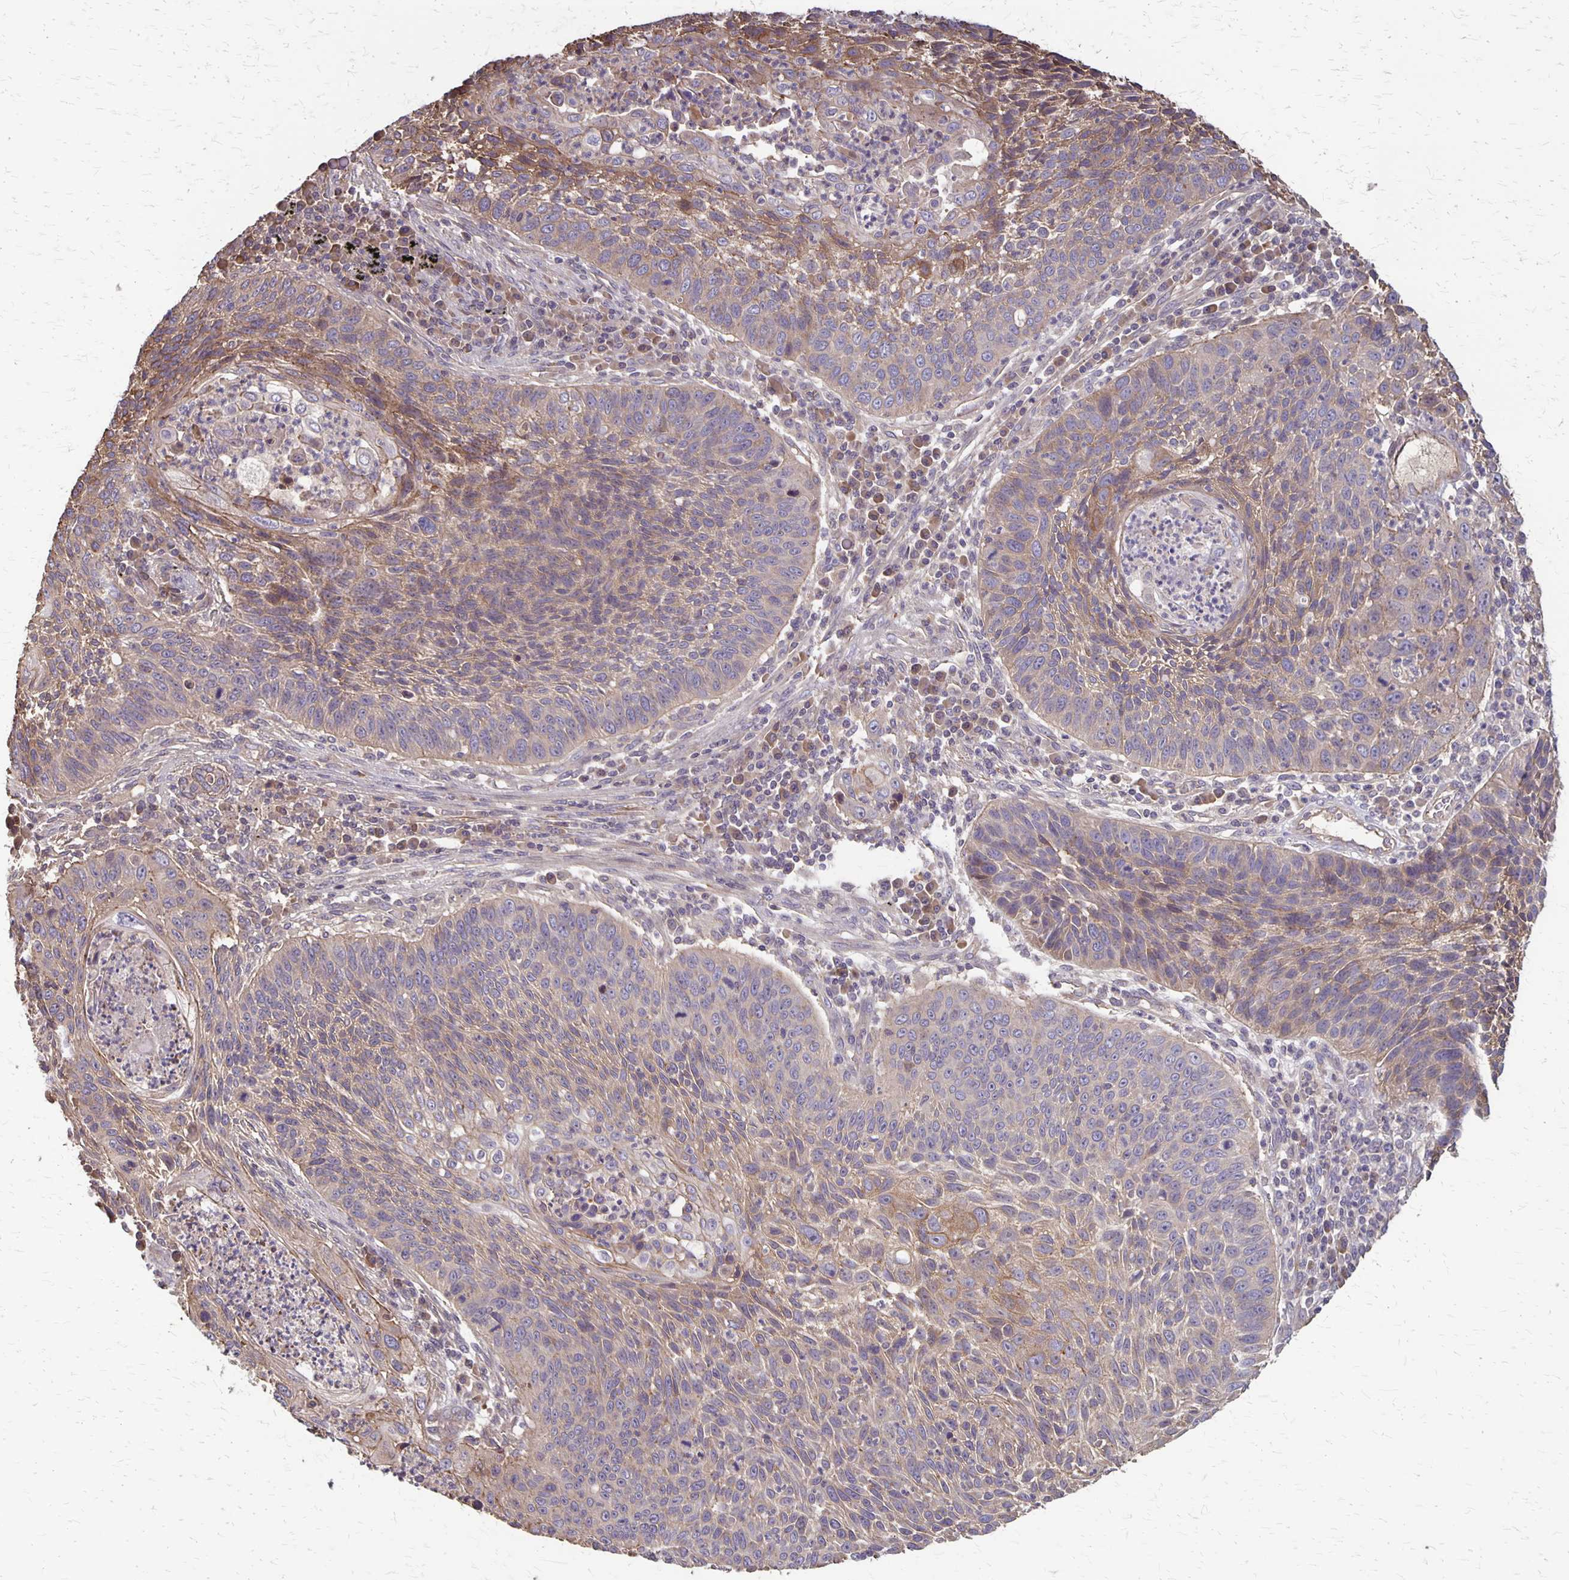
{"staining": {"intensity": "weak", "quantity": "<25%", "location": "cytoplasmic/membranous"}, "tissue": "lung cancer", "cell_type": "Tumor cells", "image_type": "cancer", "snomed": [{"axis": "morphology", "description": "Squamous cell carcinoma, NOS"}, {"axis": "morphology", "description": "Squamous cell carcinoma, metastatic, NOS"}, {"axis": "topography", "description": "Lung"}, {"axis": "topography", "description": "Pleura, NOS"}], "caption": "High power microscopy photomicrograph of an immunohistochemistry micrograph of lung cancer (metastatic squamous cell carcinoma), revealing no significant positivity in tumor cells.", "gene": "PROM2", "patient": {"sex": "male", "age": 72}}